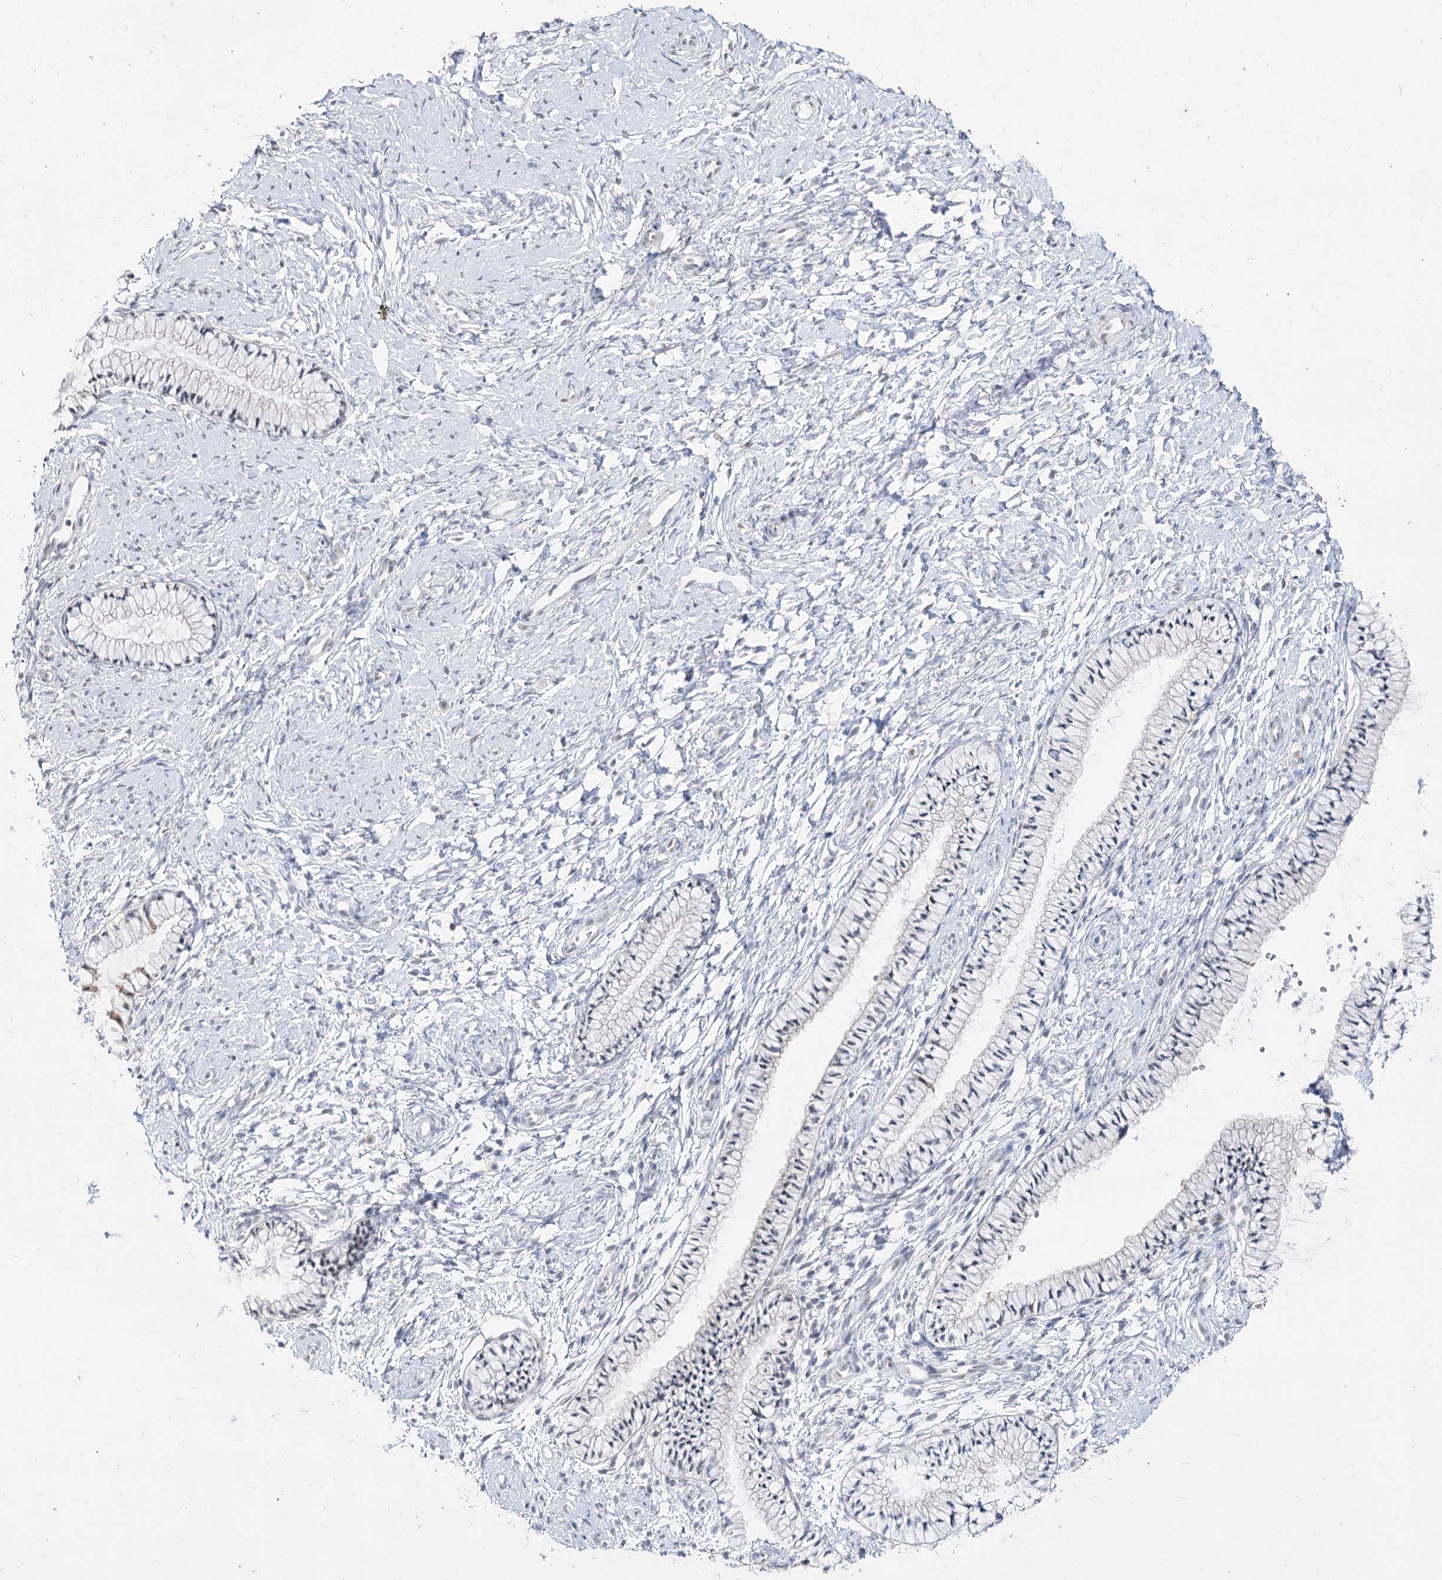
{"staining": {"intensity": "negative", "quantity": "none", "location": "none"}, "tissue": "cervix", "cell_type": "Glandular cells", "image_type": "normal", "snomed": [{"axis": "morphology", "description": "Normal tissue, NOS"}, {"axis": "topography", "description": "Cervix"}], "caption": "There is no significant positivity in glandular cells of cervix. (DAB immunohistochemistry with hematoxylin counter stain).", "gene": "DDX50", "patient": {"sex": "female", "age": 33}}